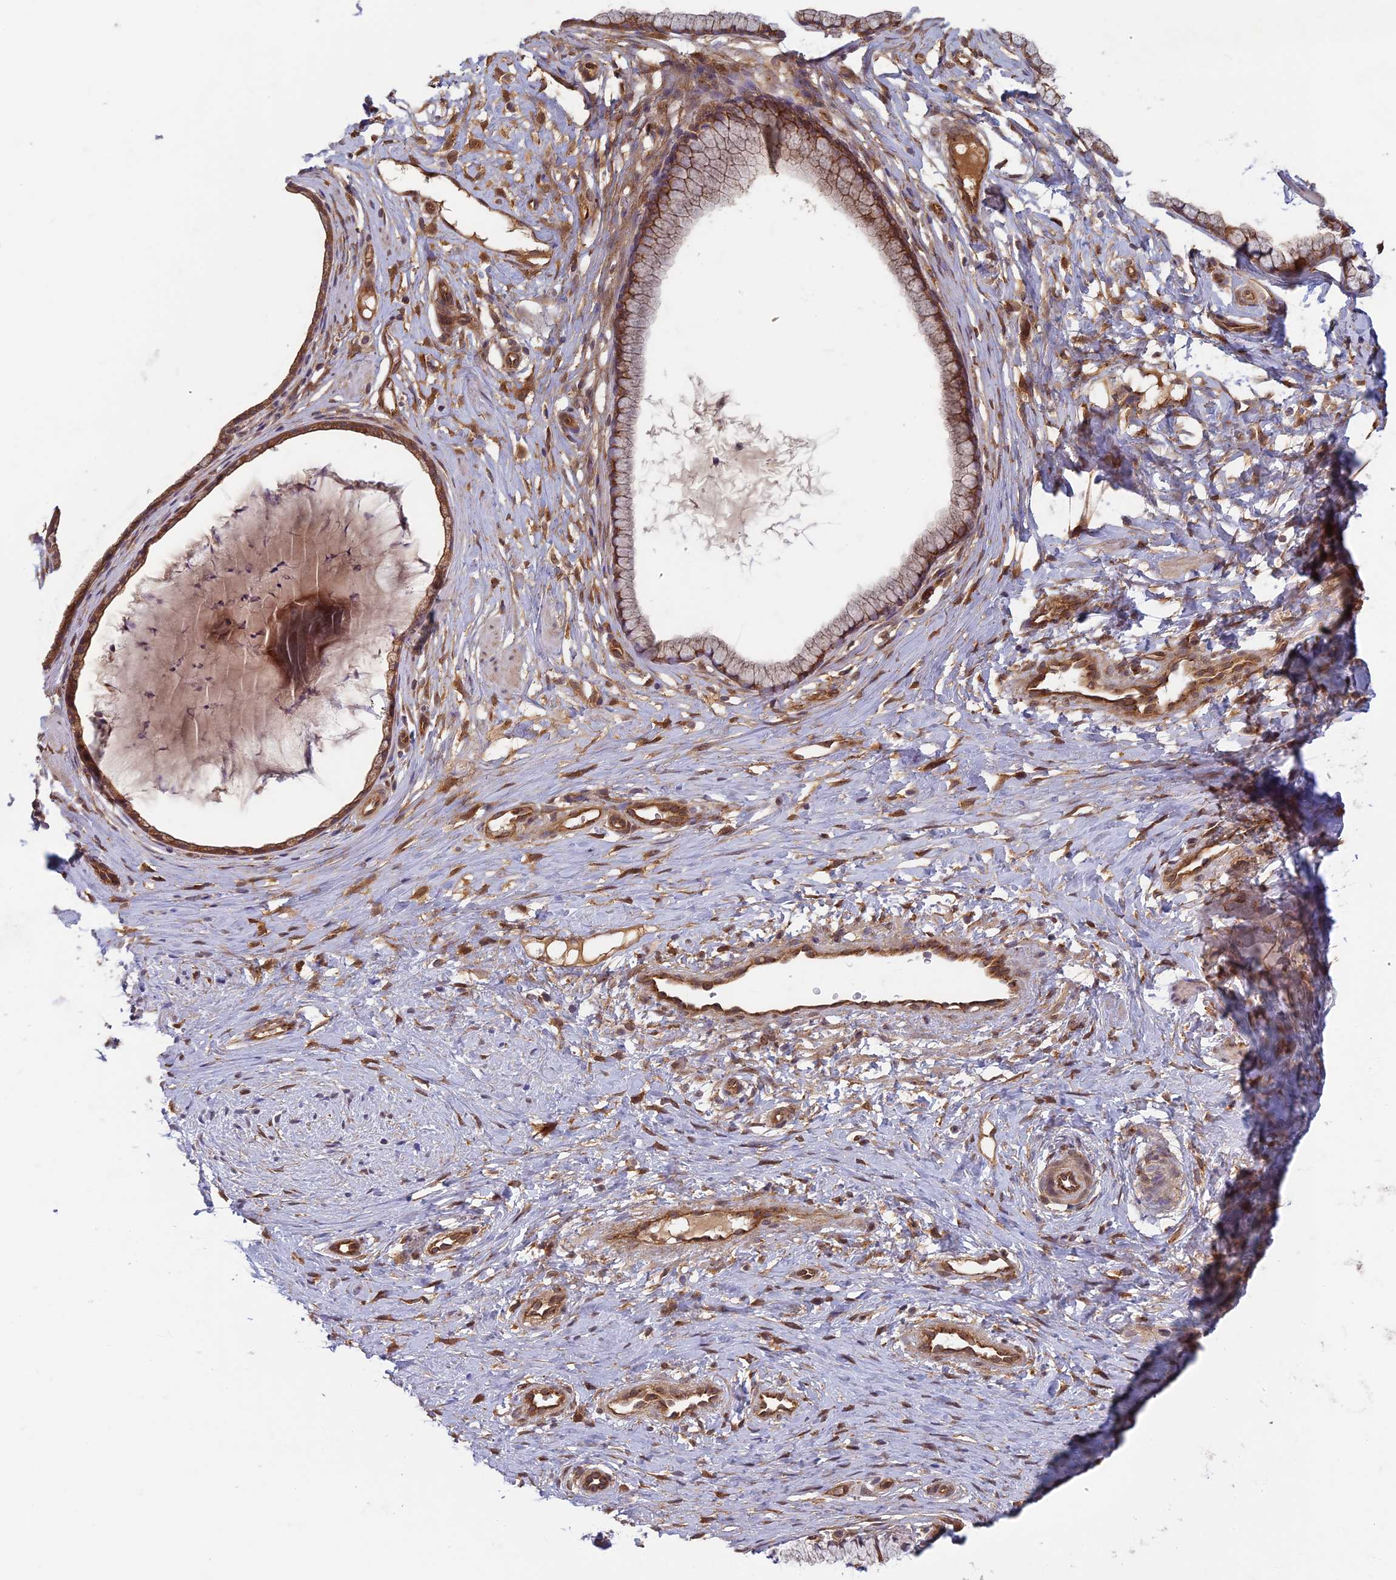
{"staining": {"intensity": "moderate", "quantity": ">75%", "location": "cytoplasmic/membranous"}, "tissue": "cervix", "cell_type": "Glandular cells", "image_type": "normal", "snomed": [{"axis": "morphology", "description": "Normal tissue, NOS"}, {"axis": "topography", "description": "Cervix"}], "caption": "Immunohistochemical staining of unremarkable human cervix displays moderate cytoplasmic/membranous protein staining in about >75% of glandular cells.", "gene": "TCF25", "patient": {"sex": "female", "age": 36}}